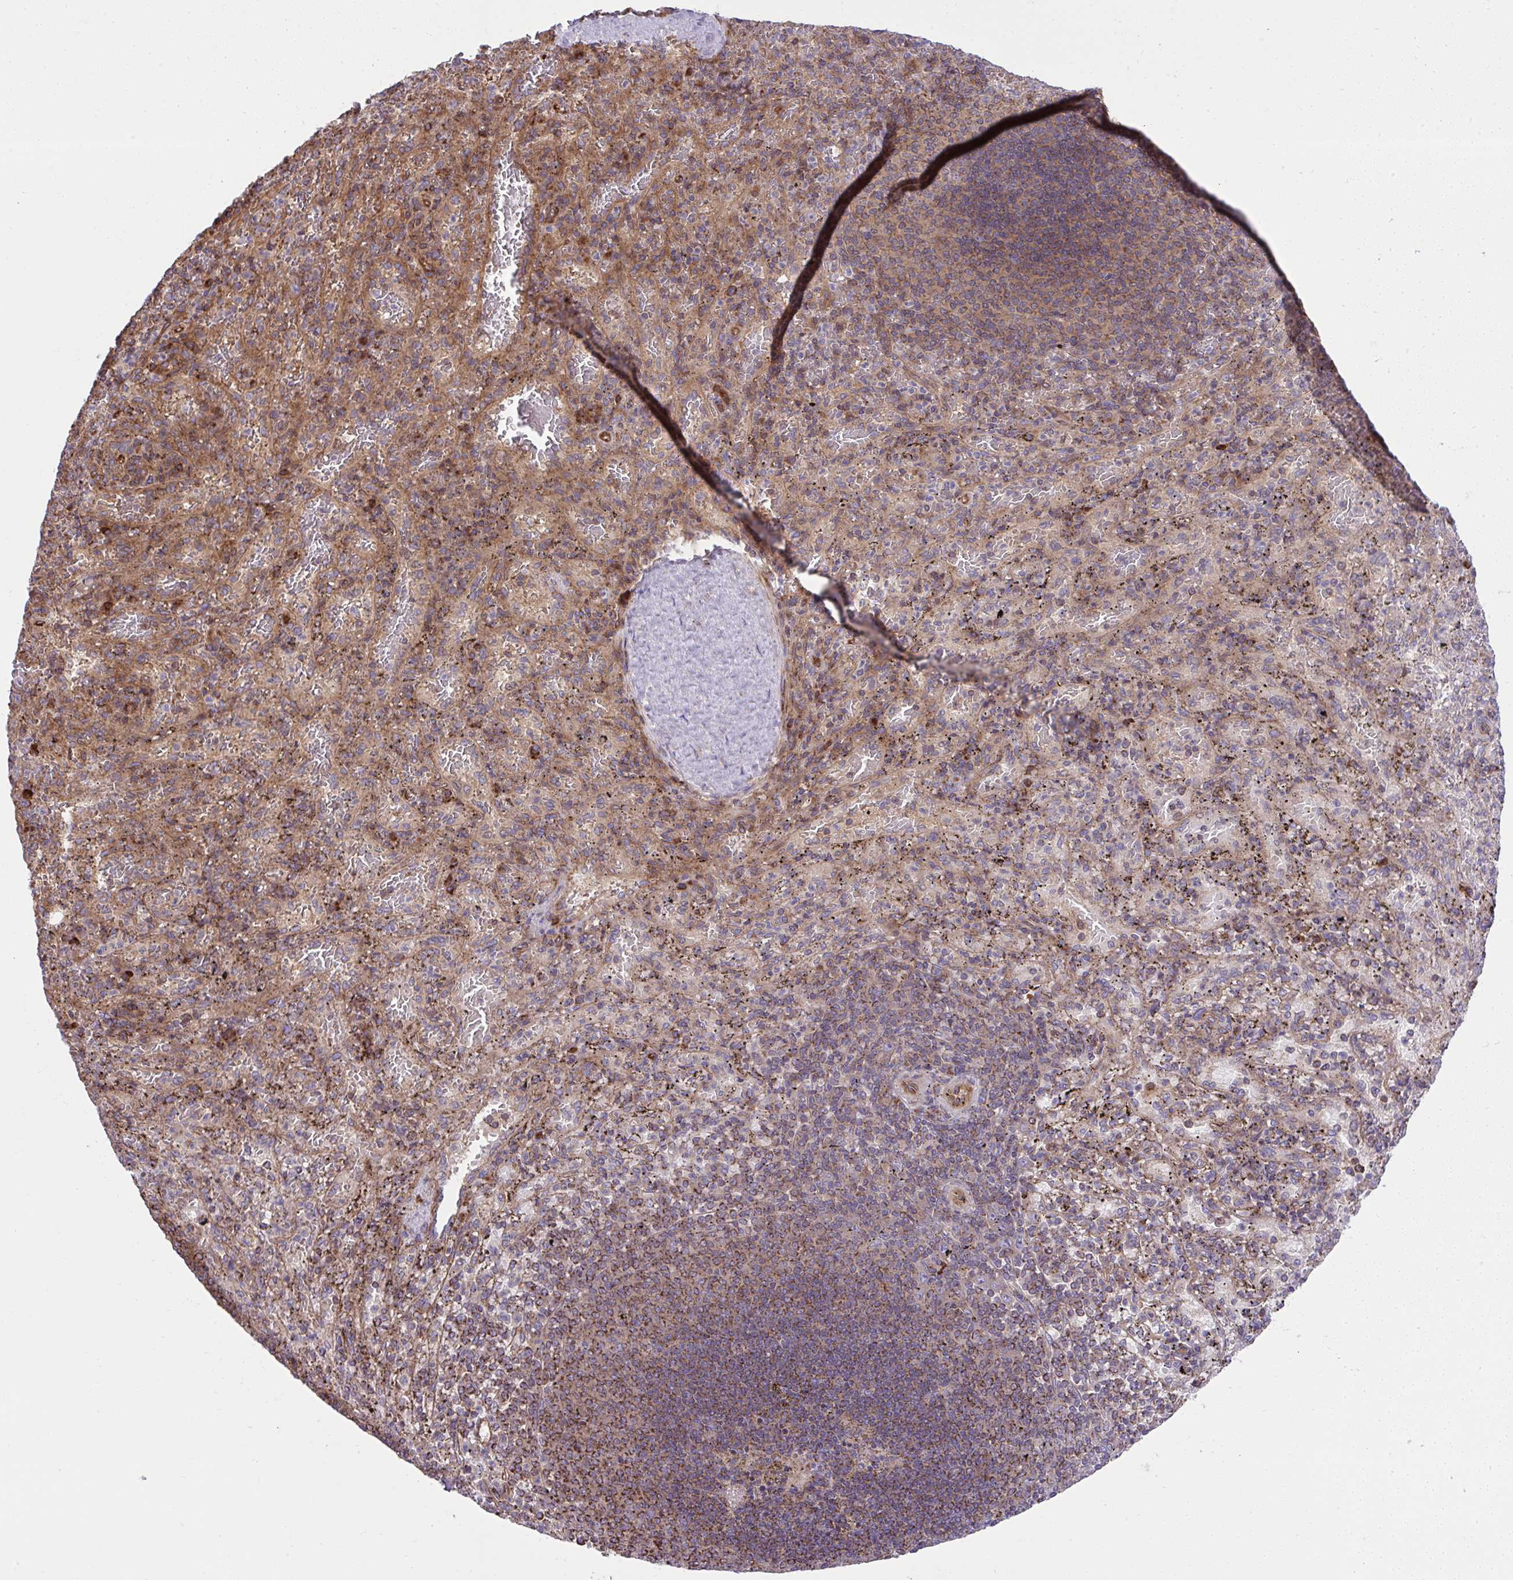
{"staining": {"intensity": "weak", "quantity": ">75%", "location": "cytoplasmic/membranous"}, "tissue": "spleen", "cell_type": "Cells in red pulp", "image_type": "normal", "snomed": [{"axis": "morphology", "description": "Normal tissue, NOS"}, {"axis": "topography", "description": "Spleen"}], "caption": "The micrograph reveals immunohistochemical staining of unremarkable spleen. There is weak cytoplasmic/membranous expression is seen in approximately >75% of cells in red pulp.", "gene": "NMNAT3", "patient": {"sex": "male", "age": 57}}